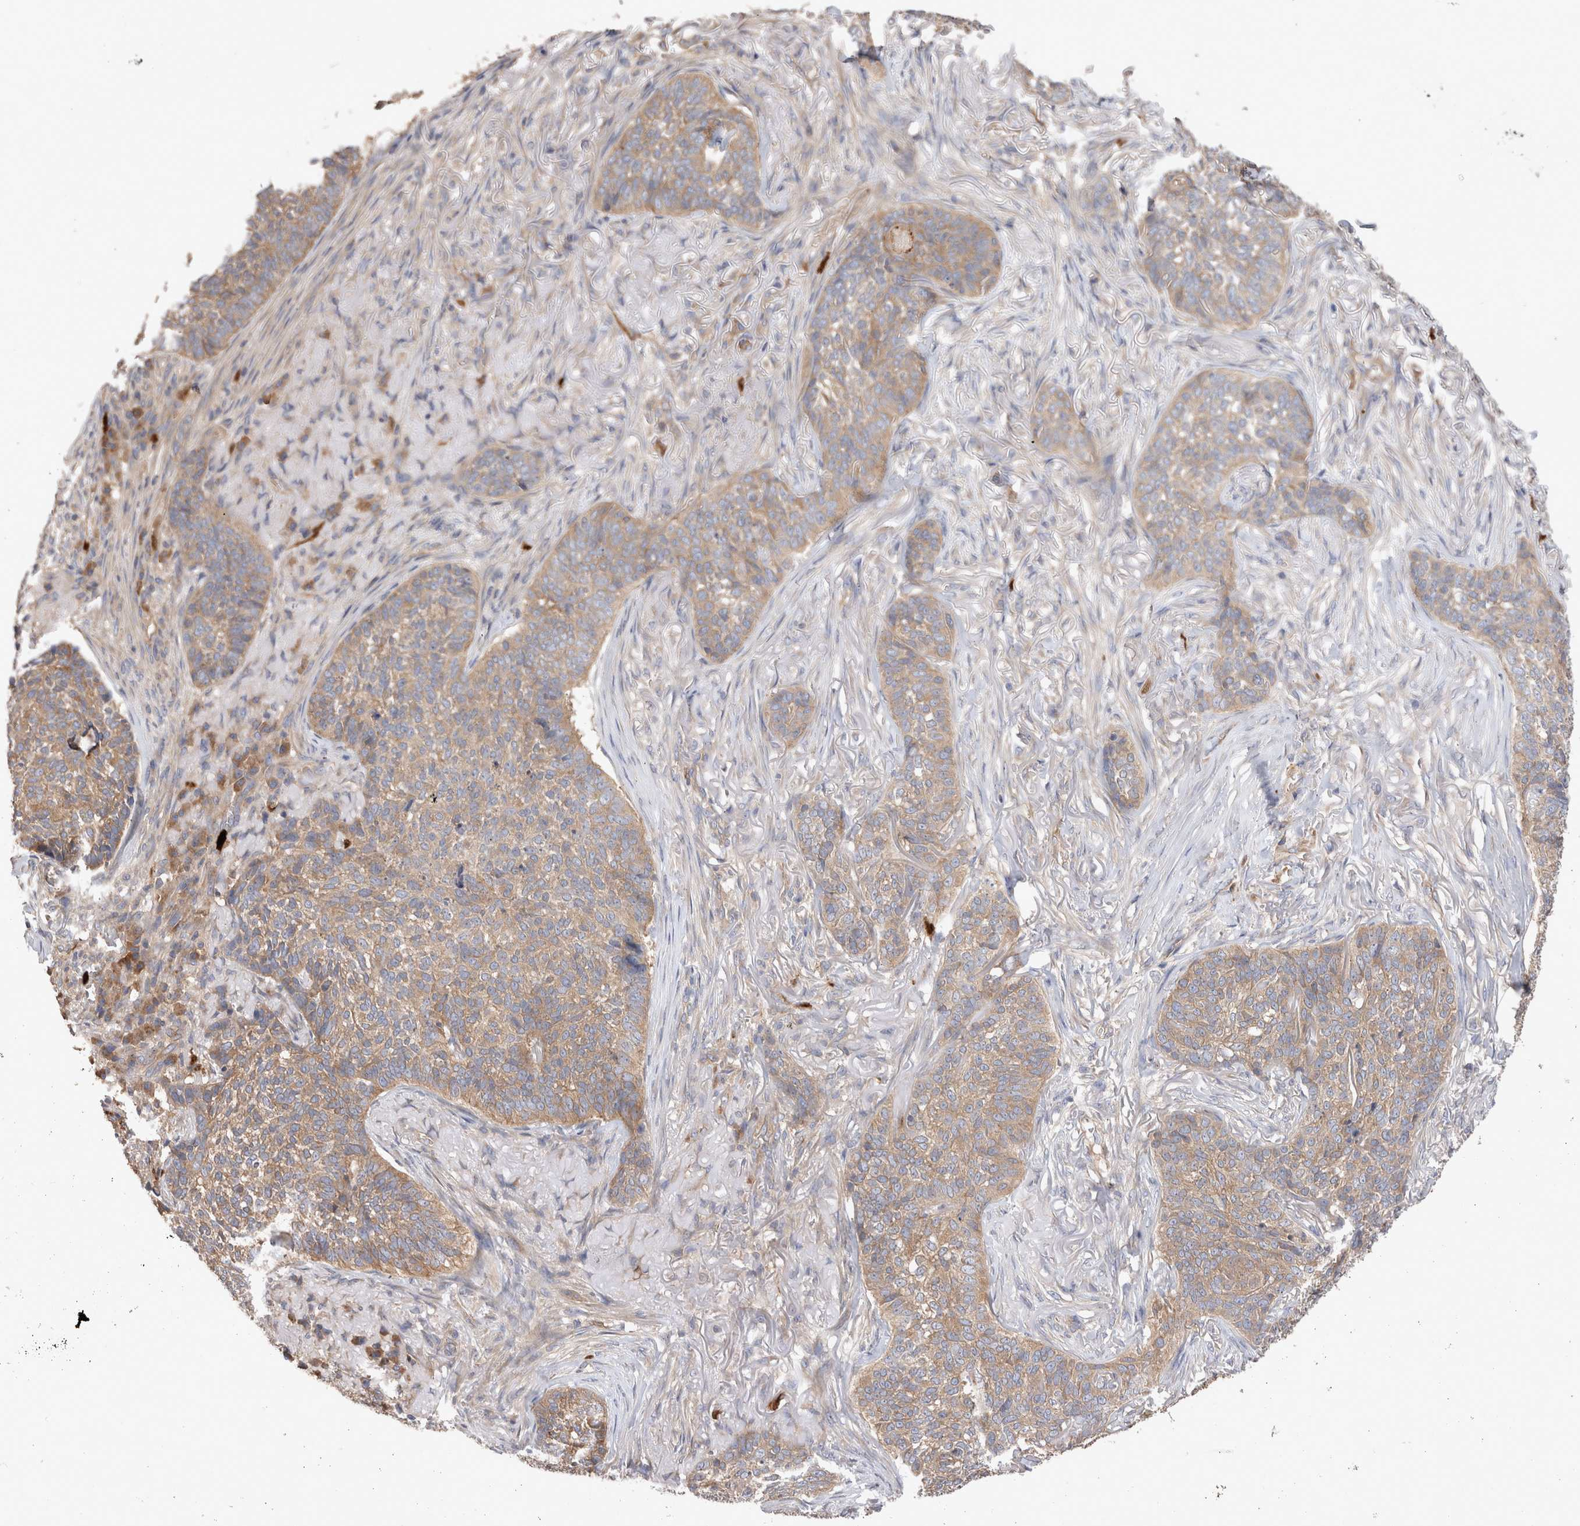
{"staining": {"intensity": "weak", "quantity": ">75%", "location": "cytoplasmic/membranous"}, "tissue": "skin cancer", "cell_type": "Tumor cells", "image_type": "cancer", "snomed": [{"axis": "morphology", "description": "Basal cell carcinoma"}, {"axis": "topography", "description": "Skin"}], "caption": "Tumor cells show low levels of weak cytoplasmic/membranous positivity in approximately >75% of cells in human skin cancer. The staining was performed using DAB (3,3'-diaminobenzidine) to visualize the protein expression in brown, while the nuclei were stained in blue with hematoxylin (Magnification: 20x).", "gene": "NXT2", "patient": {"sex": "male", "age": 85}}